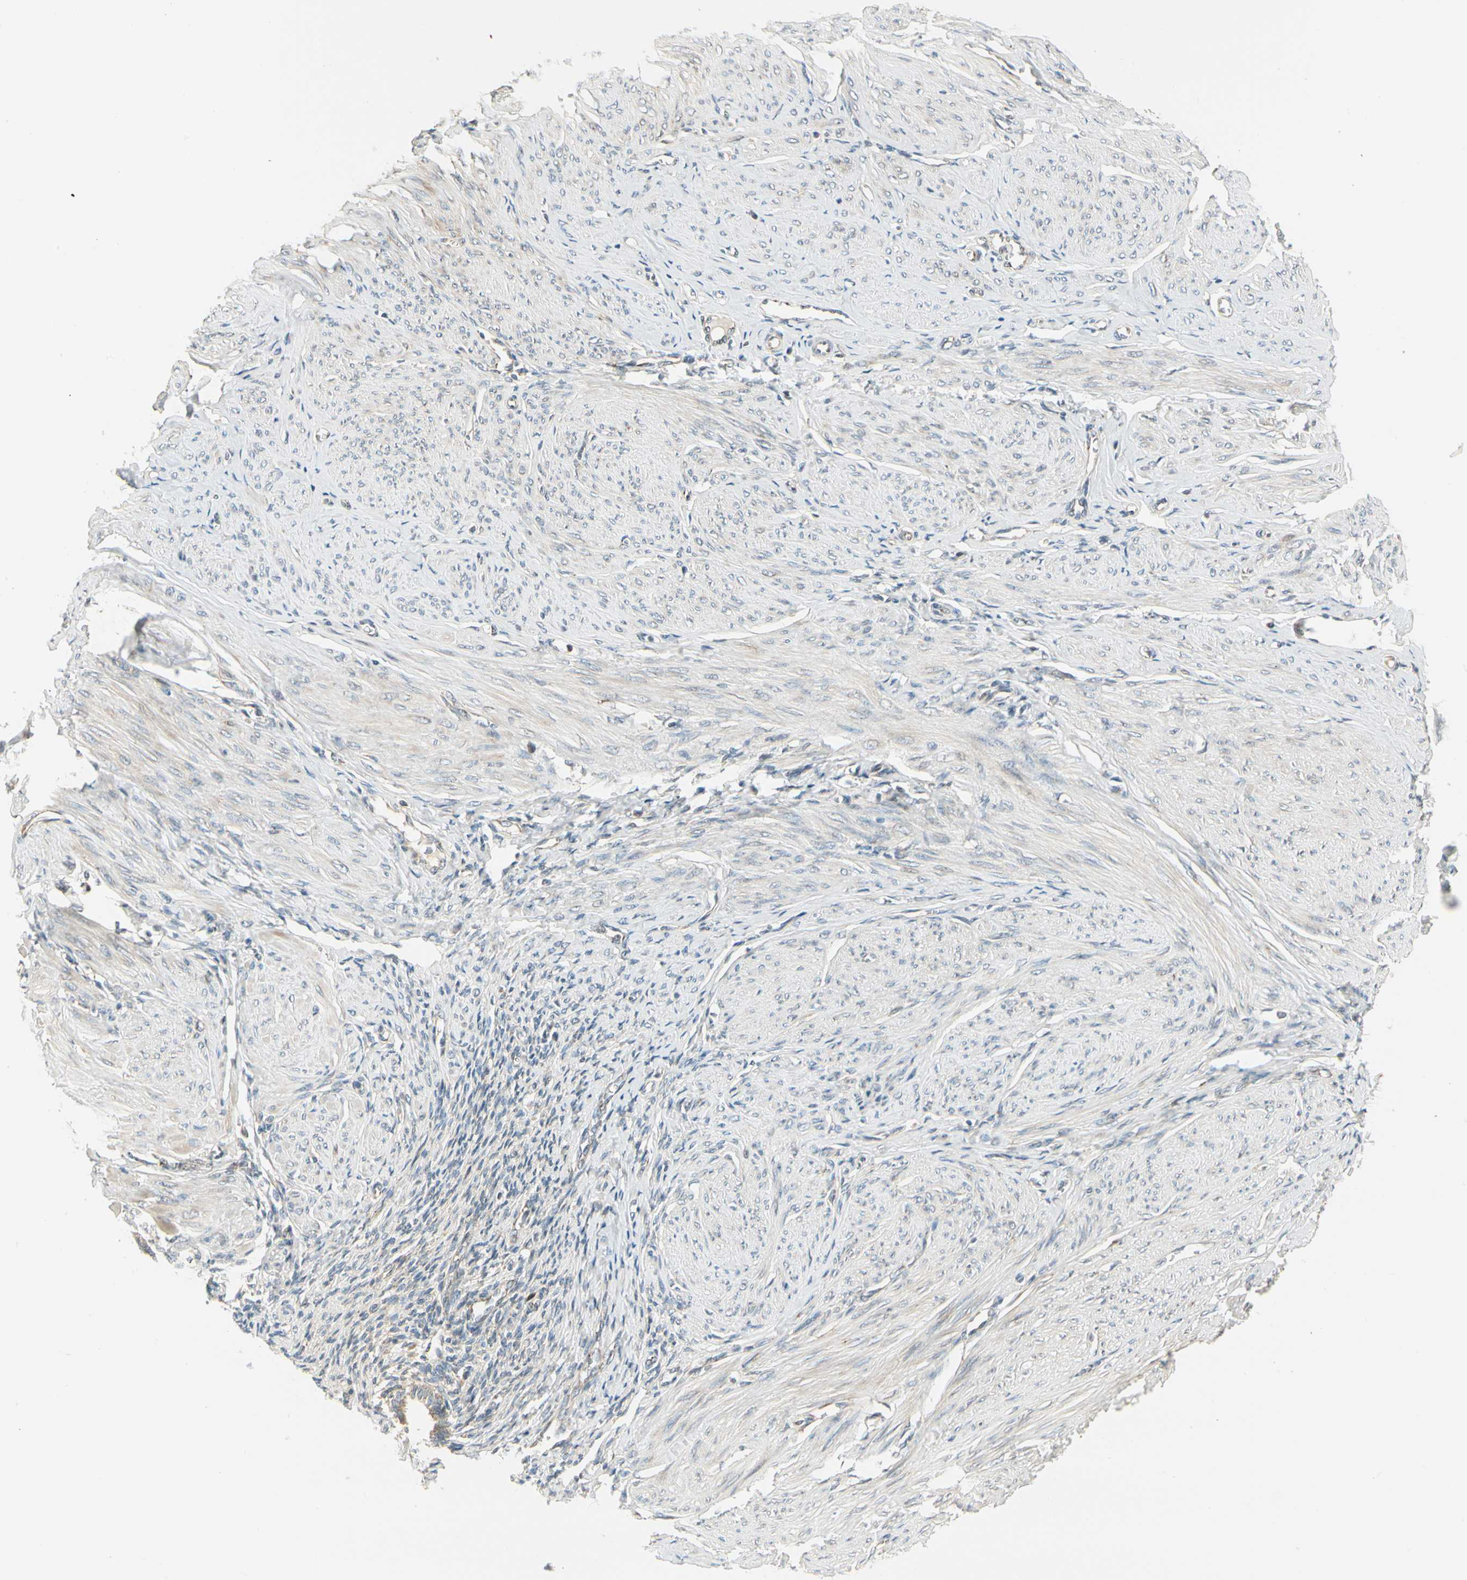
{"staining": {"intensity": "weak", "quantity": "<25%", "location": "cytoplasmic/membranous"}, "tissue": "smooth muscle", "cell_type": "Smooth muscle cells", "image_type": "normal", "snomed": [{"axis": "morphology", "description": "Normal tissue, NOS"}, {"axis": "topography", "description": "Uterus"}], "caption": "Immunohistochemical staining of benign smooth muscle reveals no significant staining in smooth muscle cells.", "gene": "MANSC1", "patient": {"sex": "female", "age": 45}}